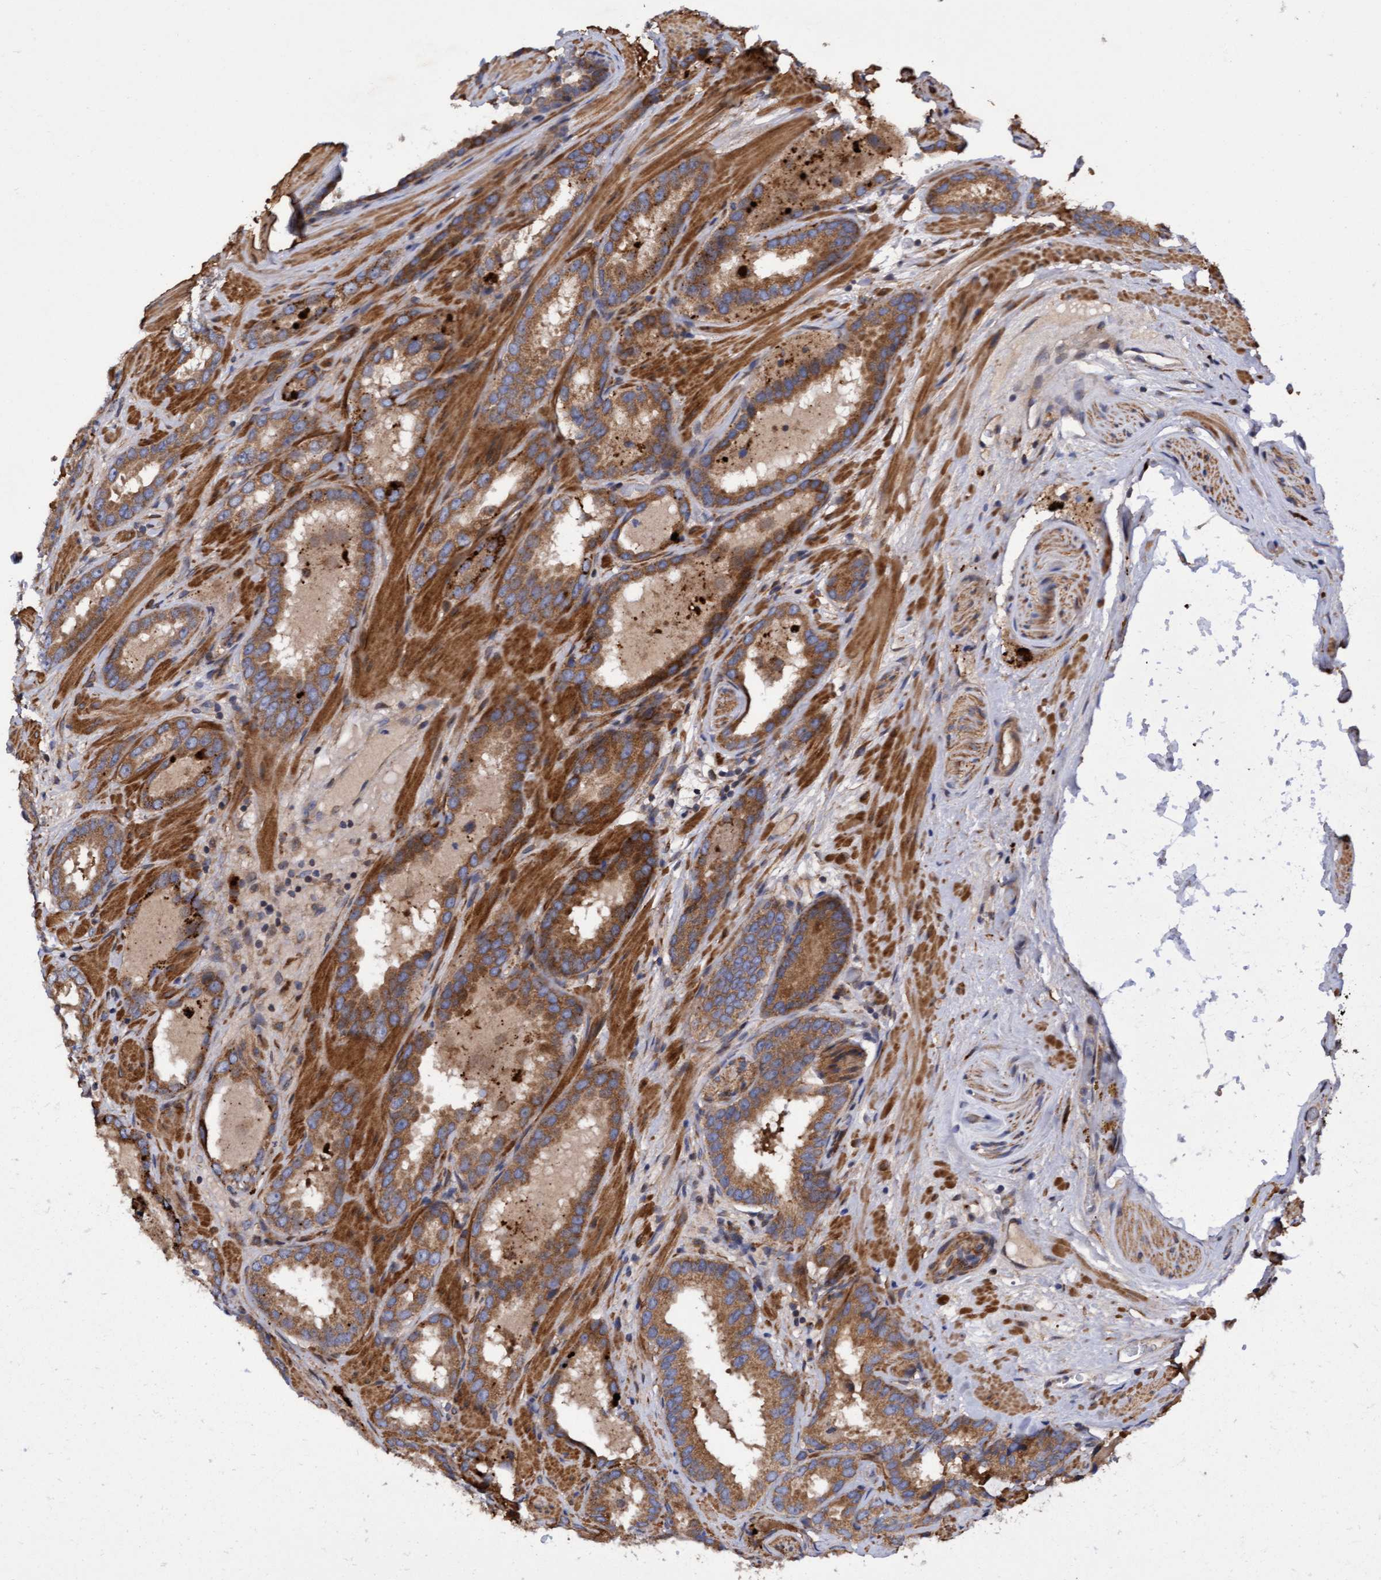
{"staining": {"intensity": "moderate", "quantity": ">75%", "location": "cytoplasmic/membranous"}, "tissue": "prostate cancer", "cell_type": "Tumor cells", "image_type": "cancer", "snomed": [{"axis": "morphology", "description": "Adenocarcinoma, Low grade"}, {"axis": "topography", "description": "Prostate"}], "caption": "Immunohistochemistry (DAB (3,3'-diaminobenzidine)) staining of prostate cancer (low-grade adenocarcinoma) exhibits moderate cytoplasmic/membranous protein staining in approximately >75% of tumor cells. (brown staining indicates protein expression, while blue staining denotes nuclei).", "gene": "ELP5", "patient": {"sex": "male", "age": 51}}